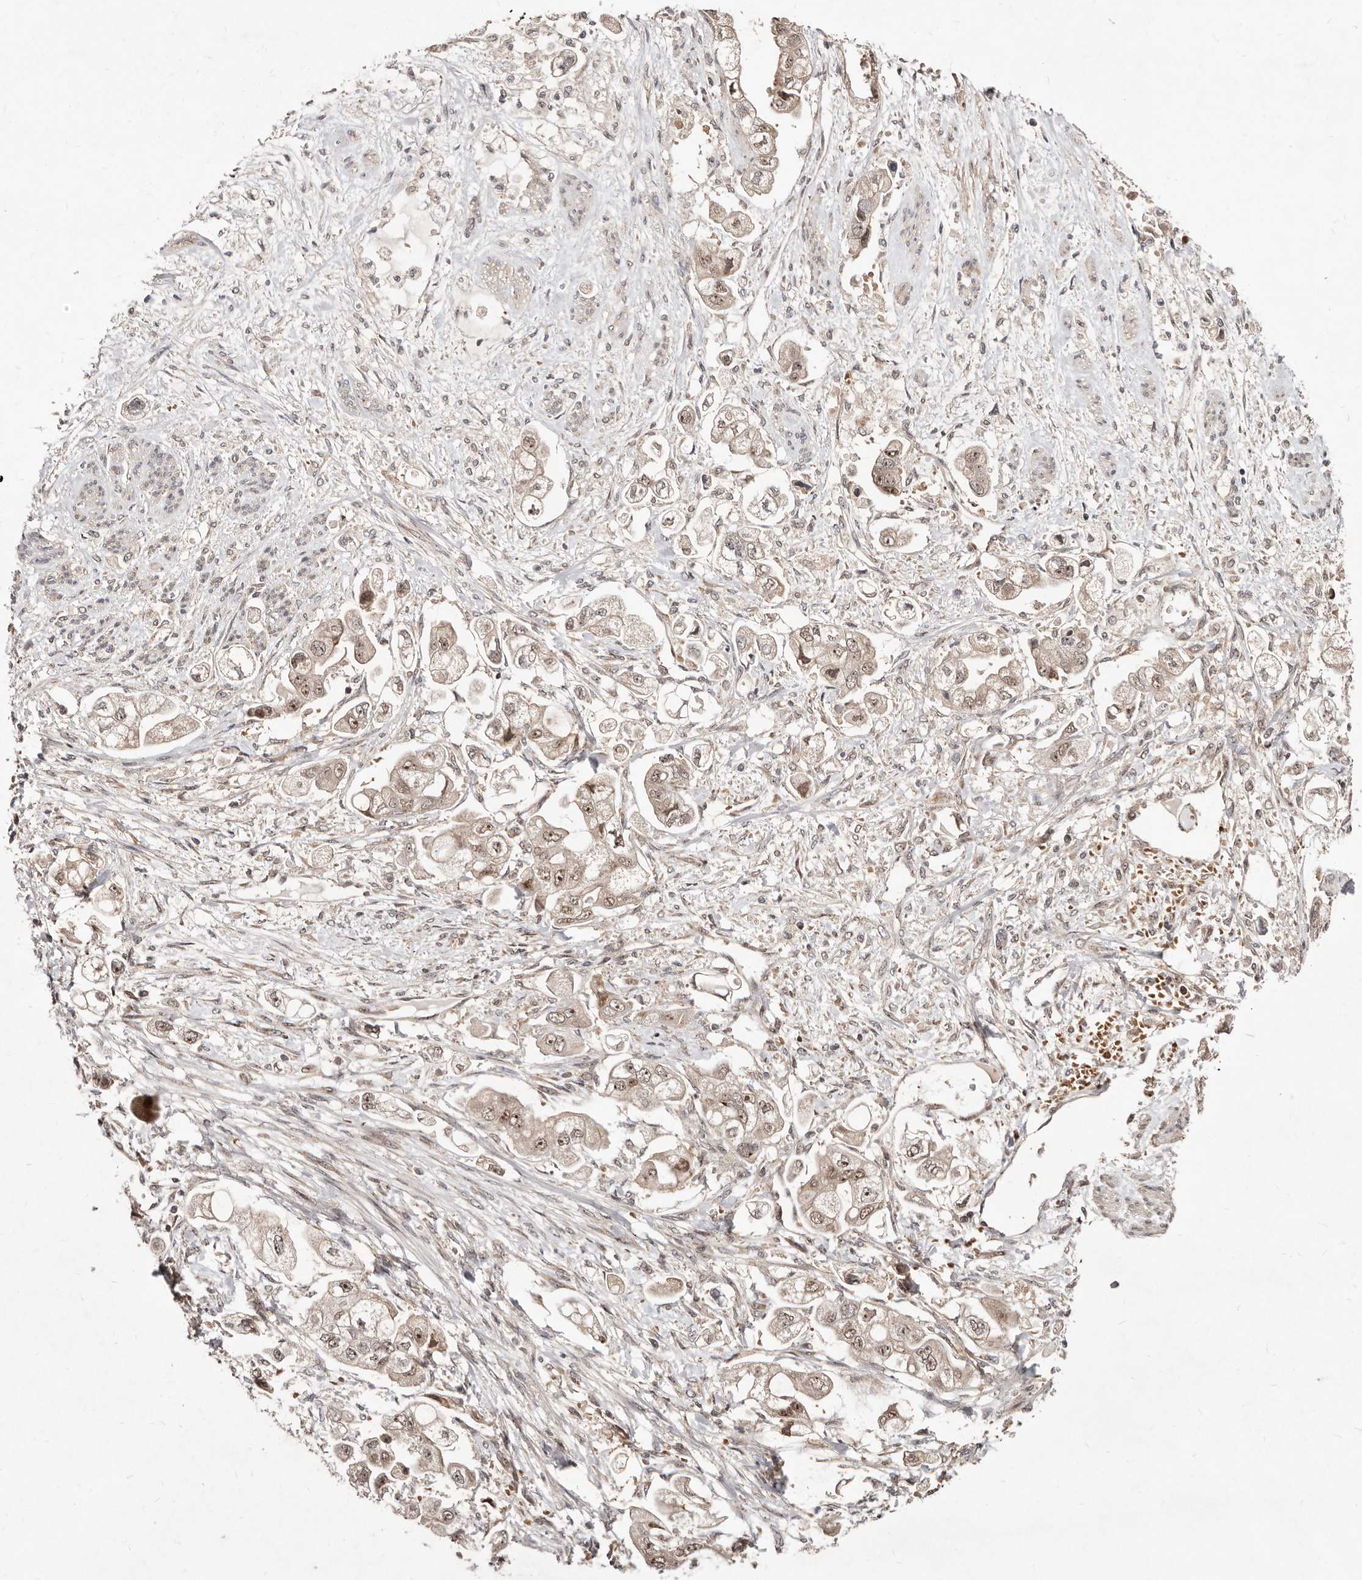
{"staining": {"intensity": "weak", "quantity": "25%-75%", "location": "nuclear"}, "tissue": "stomach cancer", "cell_type": "Tumor cells", "image_type": "cancer", "snomed": [{"axis": "morphology", "description": "Adenocarcinoma, NOS"}, {"axis": "topography", "description": "Stomach"}], "caption": "High-power microscopy captured an immunohistochemistry (IHC) micrograph of stomach cancer (adenocarcinoma), revealing weak nuclear staining in approximately 25%-75% of tumor cells.", "gene": "APOL6", "patient": {"sex": "male", "age": 62}}